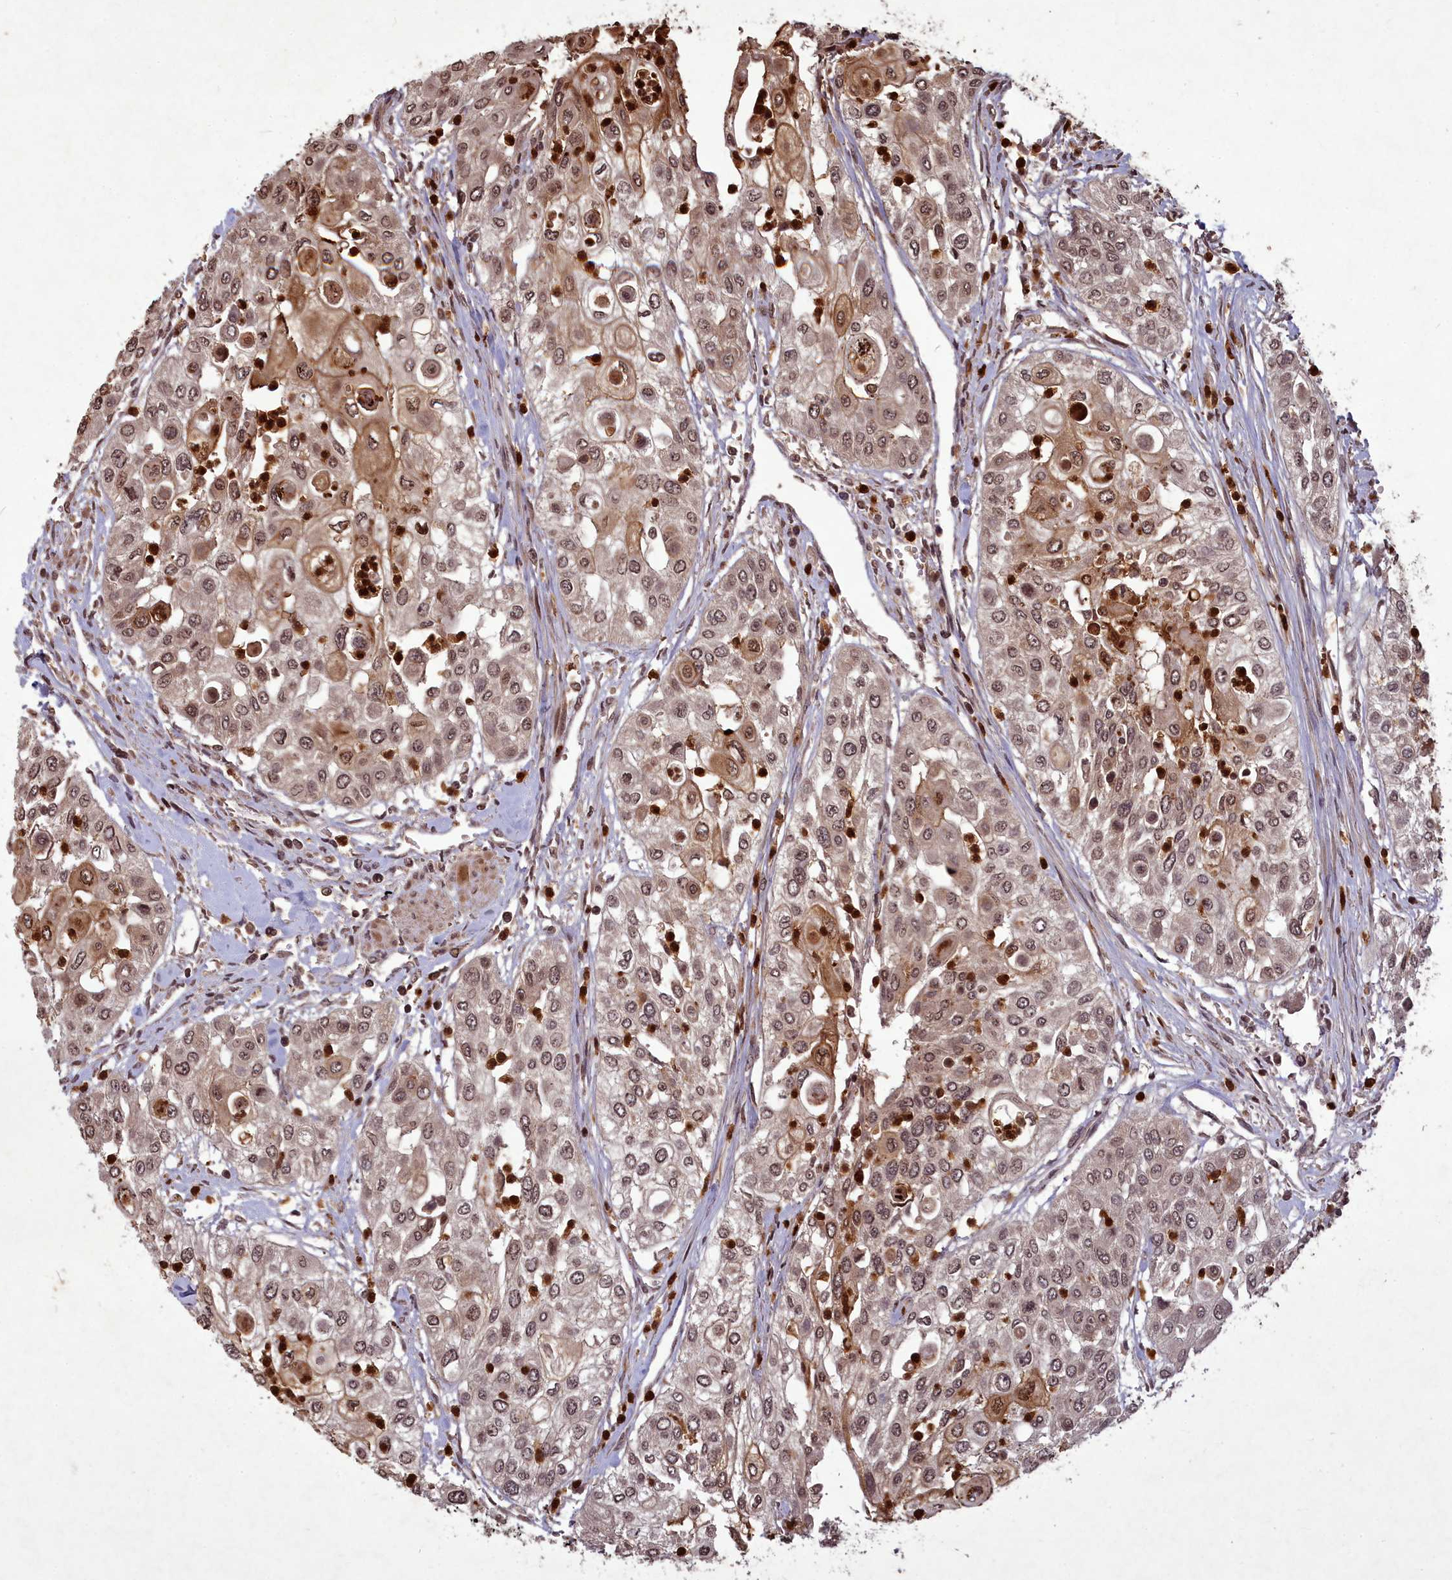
{"staining": {"intensity": "moderate", "quantity": ">75%", "location": "nuclear"}, "tissue": "urothelial cancer", "cell_type": "Tumor cells", "image_type": "cancer", "snomed": [{"axis": "morphology", "description": "Urothelial carcinoma, High grade"}, {"axis": "topography", "description": "Urinary bladder"}], "caption": "Protein expression analysis of human urothelial cancer reveals moderate nuclear positivity in approximately >75% of tumor cells.", "gene": "SRMS", "patient": {"sex": "female", "age": 79}}